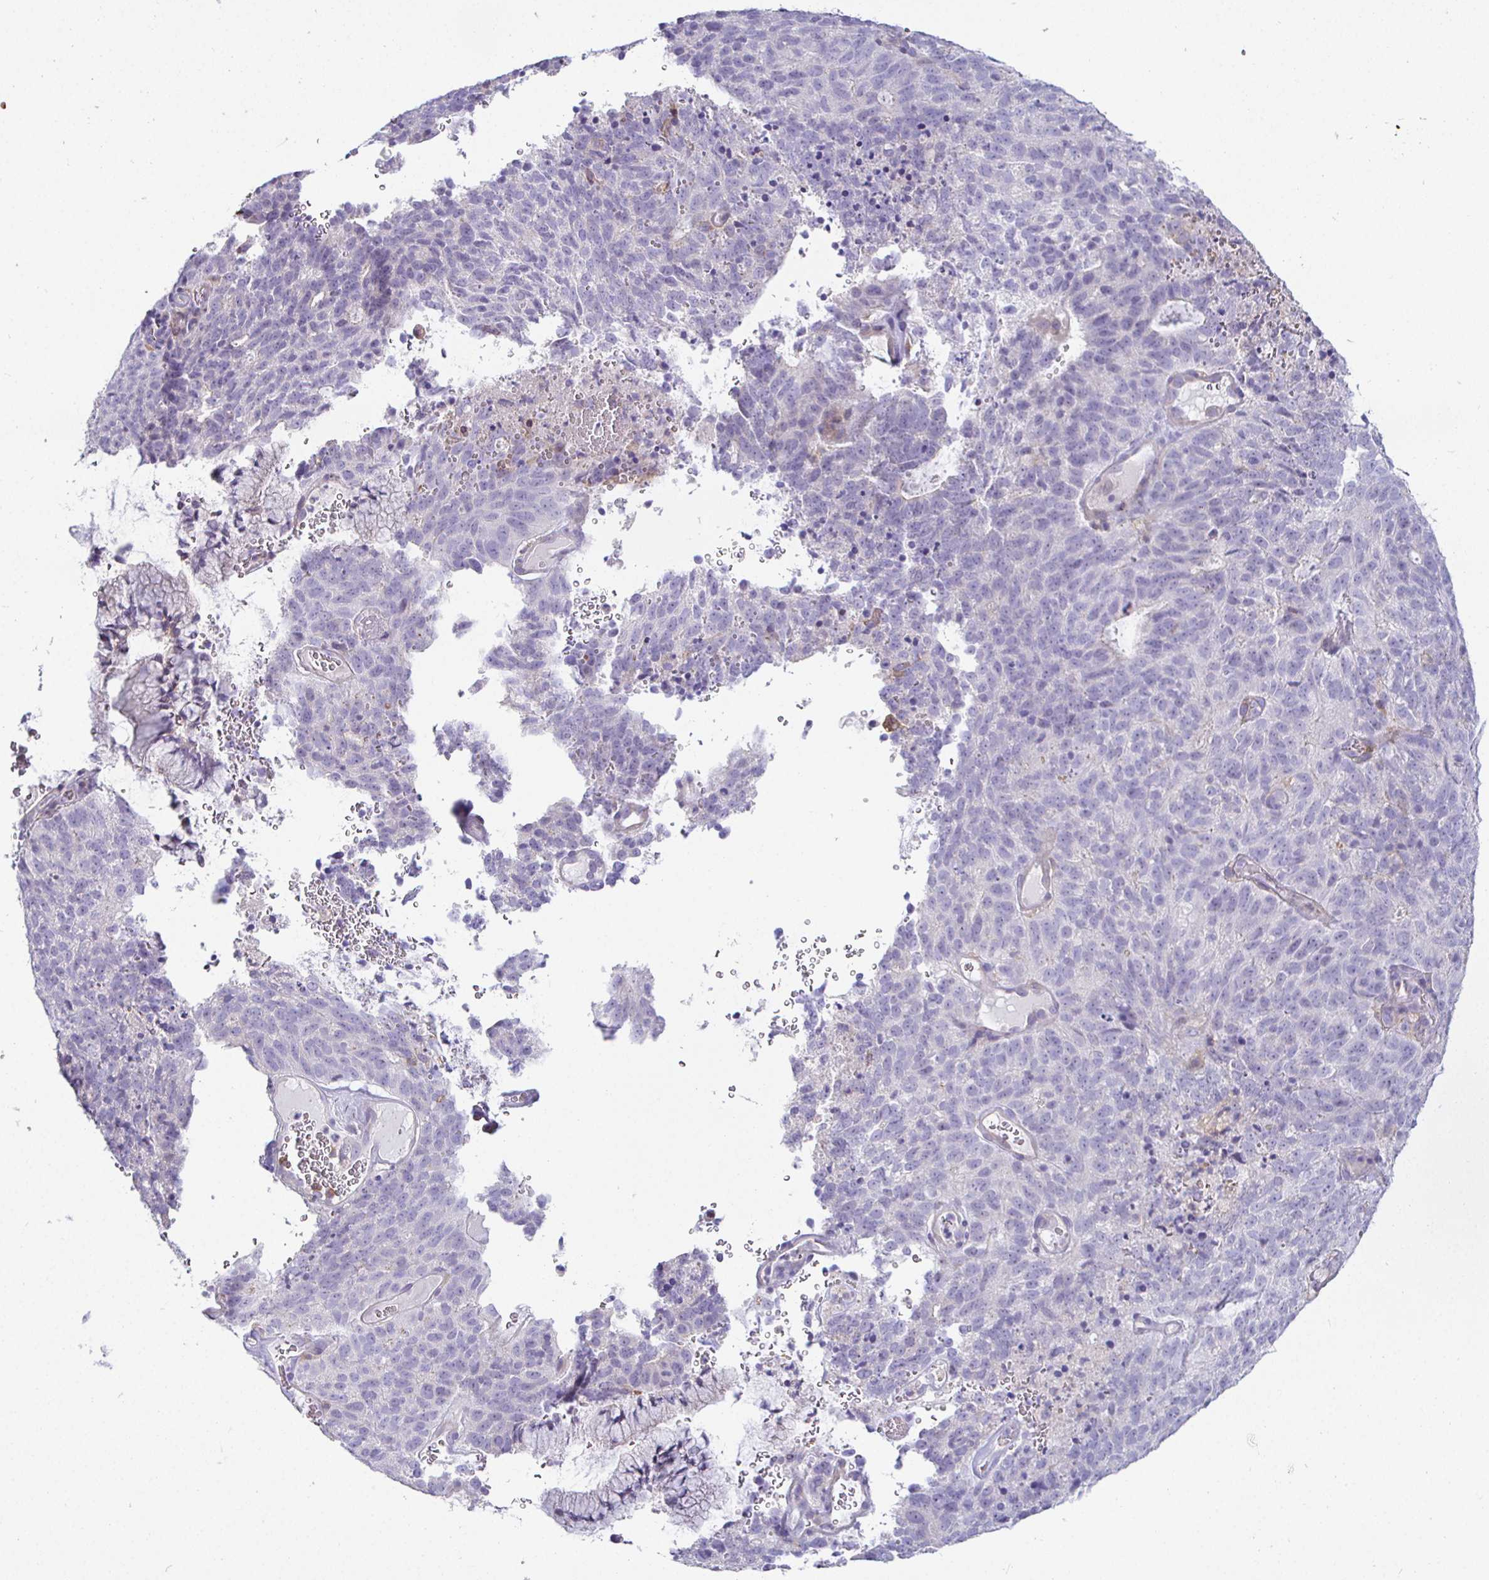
{"staining": {"intensity": "negative", "quantity": "none", "location": "none"}, "tissue": "cervical cancer", "cell_type": "Tumor cells", "image_type": "cancer", "snomed": [{"axis": "morphology", "description": "Adenocarcinoma, NOS"}, {"axis": "topography", "description": "Cervix"}], "caption": "A high-resolution photomicrograph shows IHC staining of cervical adenocarcinoma, which demonstrates no significant expression in tumor cells.", "gene": "SIRPA", "patient": {"sex": "female", "age": 38}}